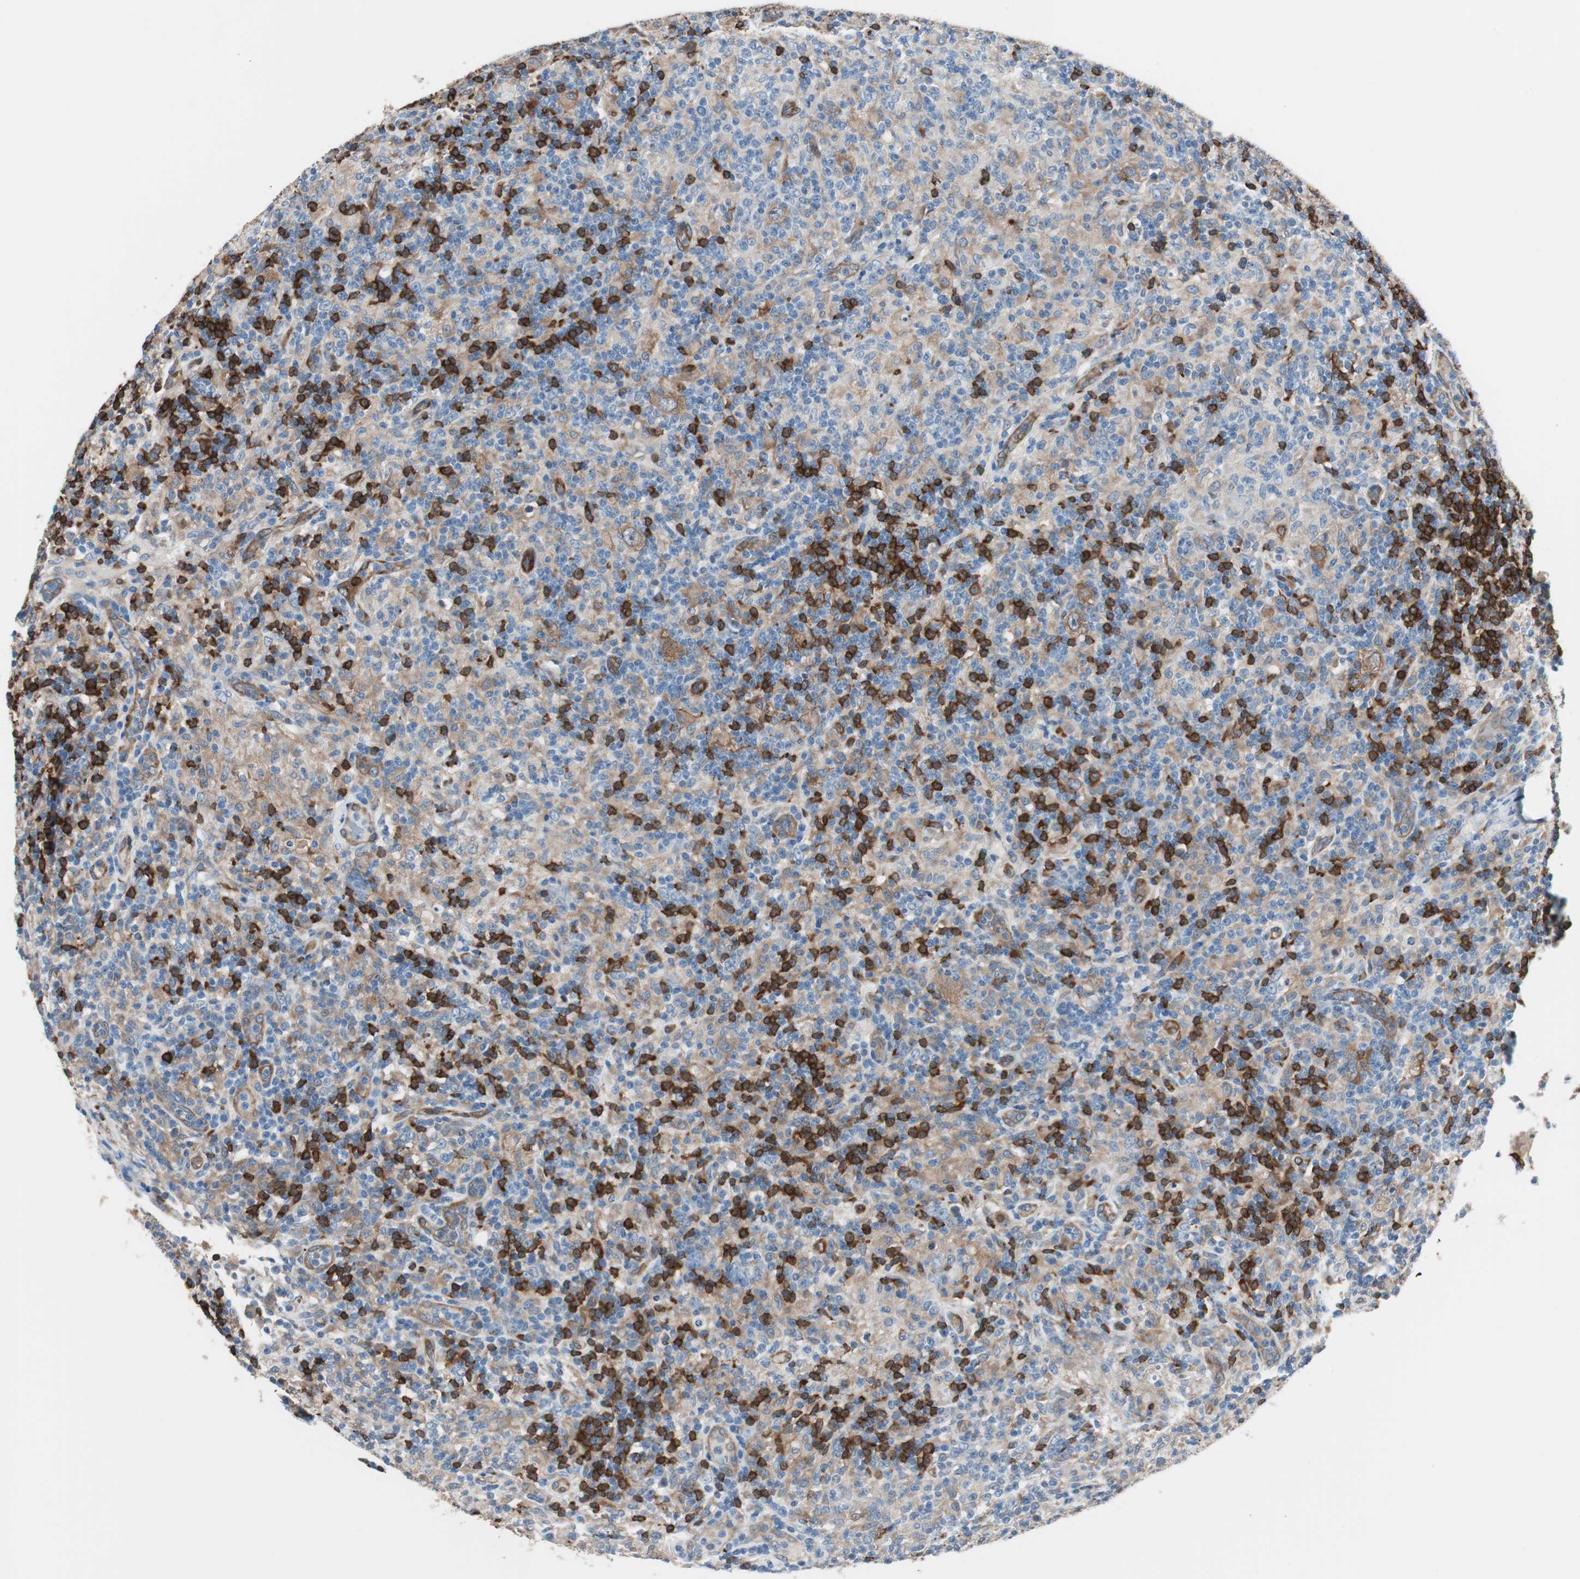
{"staining": {"intensity": "moderate", "quantity": "25%-75%", "location": "cytoplasmic/membranous"}, "tissue": "lymphoma", "cell_type": "Tumor cells", "image_type": "cancer", "snomed": [{"axis": "morphology", "description": "Hodgkin's disease, NOS"}, {"axis": "topography", "description": "Lymph node"}], "caption": "Immunohistochemistry (IHC) histopathology image of neoplastic tissue: human Hodgkin's disease stained using immunohistochemistry (IHC) demonstrates medium levels of moderate protein expression localized specifically in the cytoplasmic/membranous of tumor cells, appearing as a cytoplasmic/membranous brown color.", "gene": "SWAP70", "patient": {"sex": "male", "age": 70}}